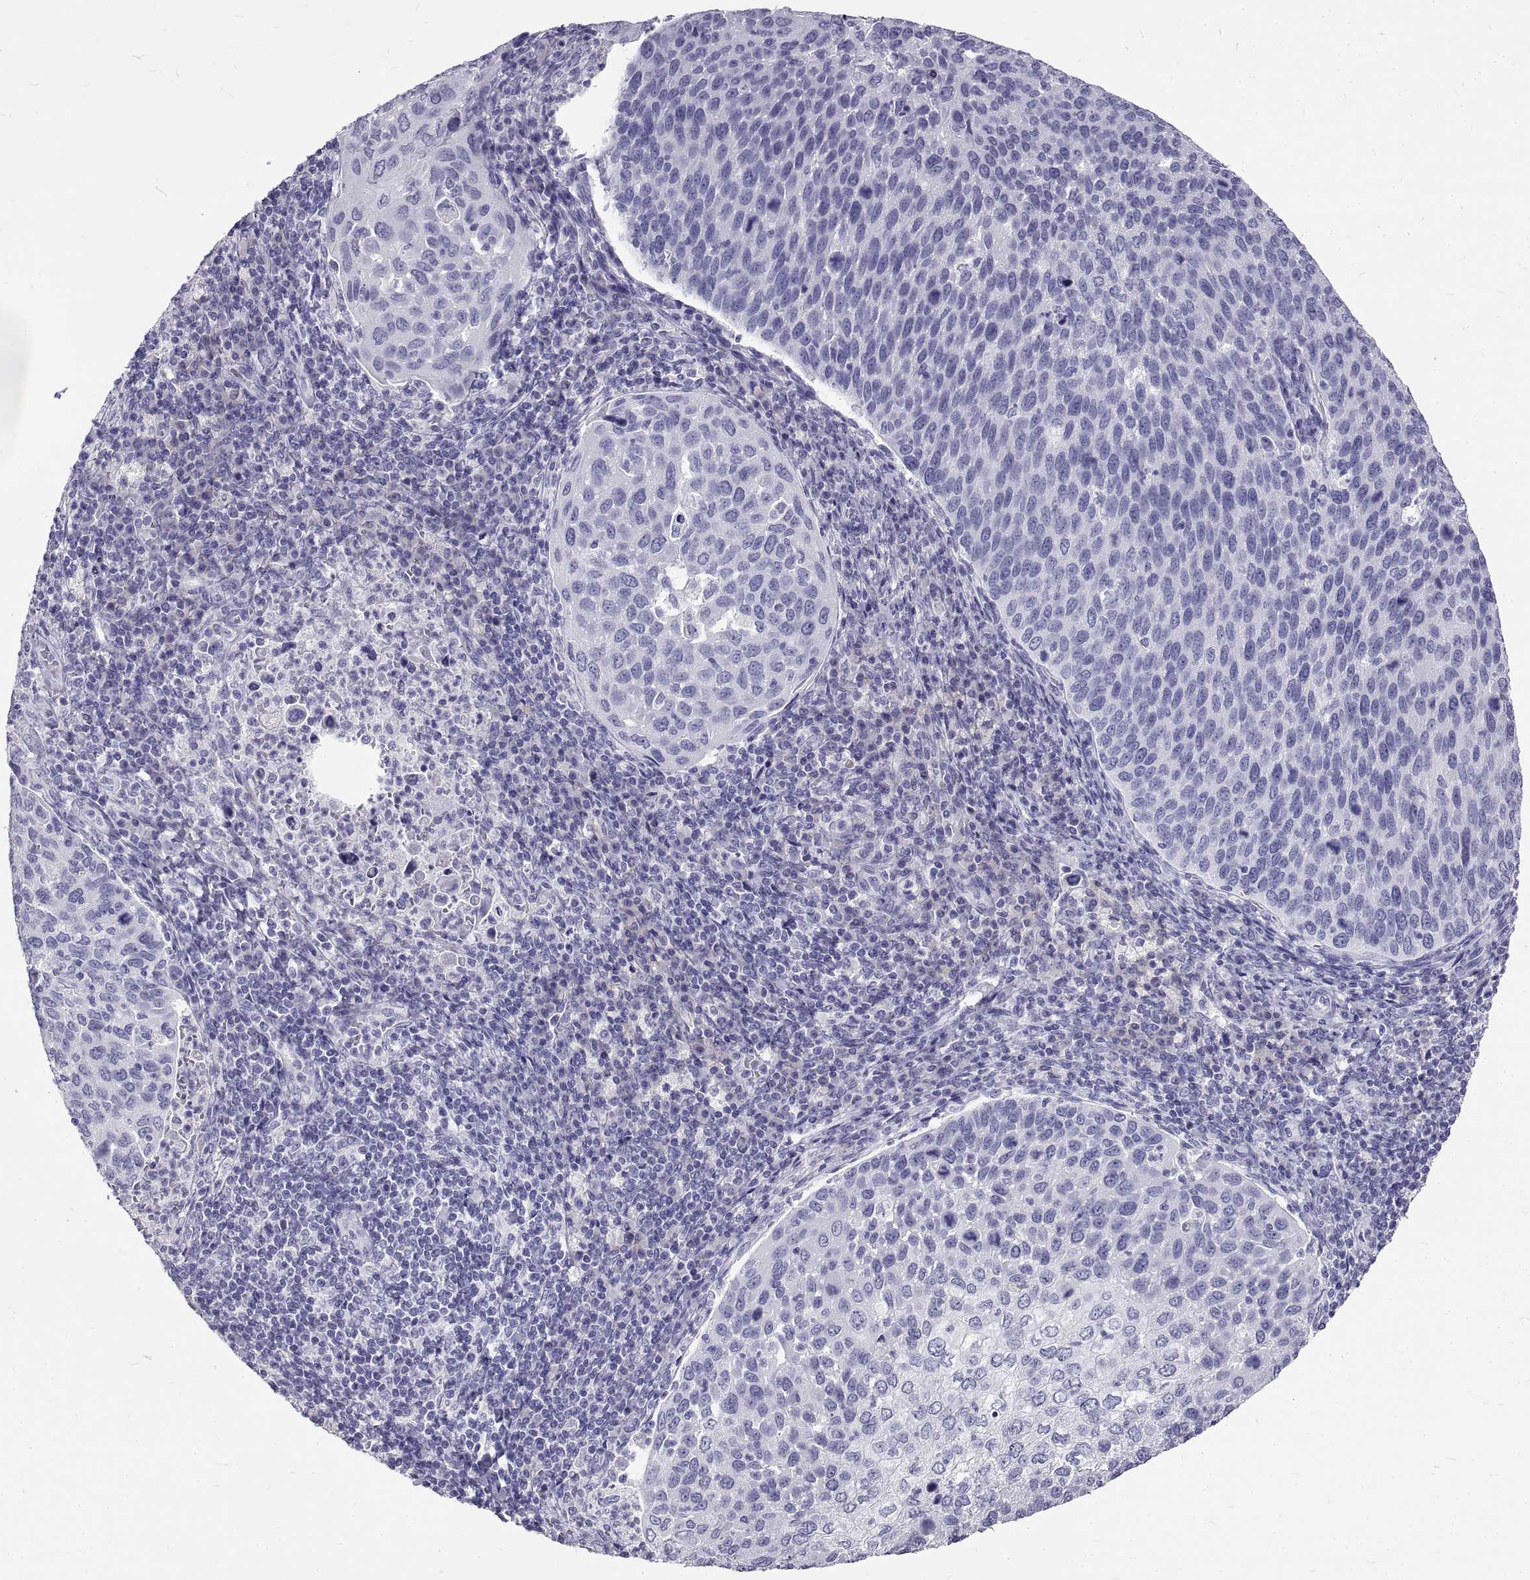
{"staining": {"intensity": "negative", "quantity": "none", "location": "none"}, "tissue": "cervical cancer", "cell_type": "Tumor cells", "image_type": "cancer", "snomed": [{"axis": "morphology", "description": "Squamous cell carcinoma, NOS"}, {"axis": "topography", "description": "Cervix"}], "caption": "DAB immunohistochemical staining of cervical cancer (squamous cell carcinoma) reveals no significant positivity in tumor cells. (Brightfield microscopy of DAB (3,3'-diaminobenzidine) immunohistochemistry at high magnification).", "gene": "GNG12", "patient": {"sex": "female", "age": 54}}